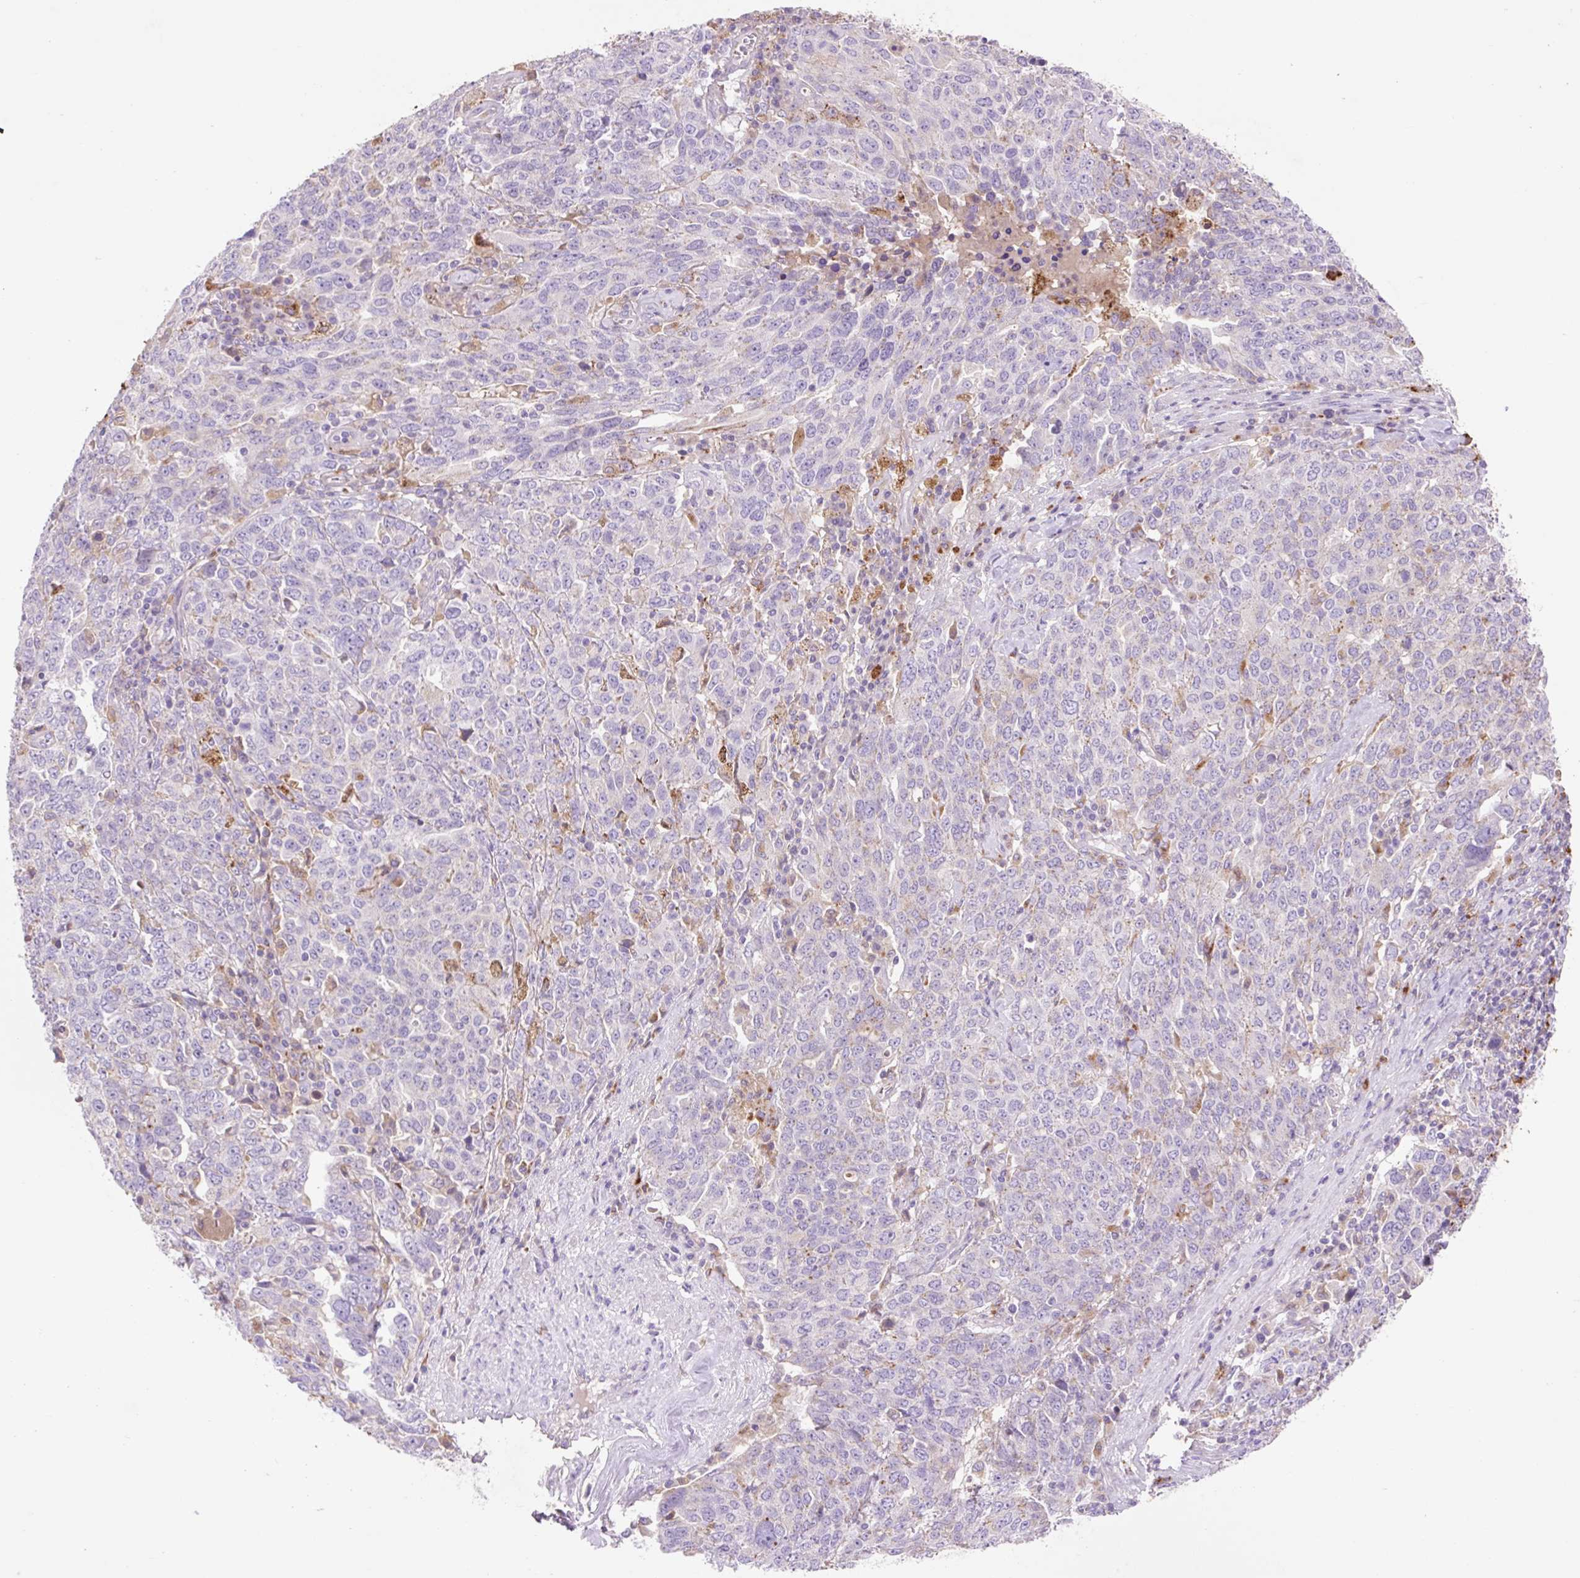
{"staining": {"intensity": "negative", "quantity": "none", "location": "none"}, "tissue": "ovarian cancer", "cell_type": "Tumor cells", "image_type": "cancer", "snomed": [{"axis": "morphology", "description": "Carcinoma, endometroid"}, {"axis": "topography", "description": "Ovary"}], "caption": "The IHC micrograph has no significant expression in tumor cells of ovarian cancer (endometroid carcinoma) tissue.", "gene": "HEXA", "patient": {"sex": "female", "age": 62}}